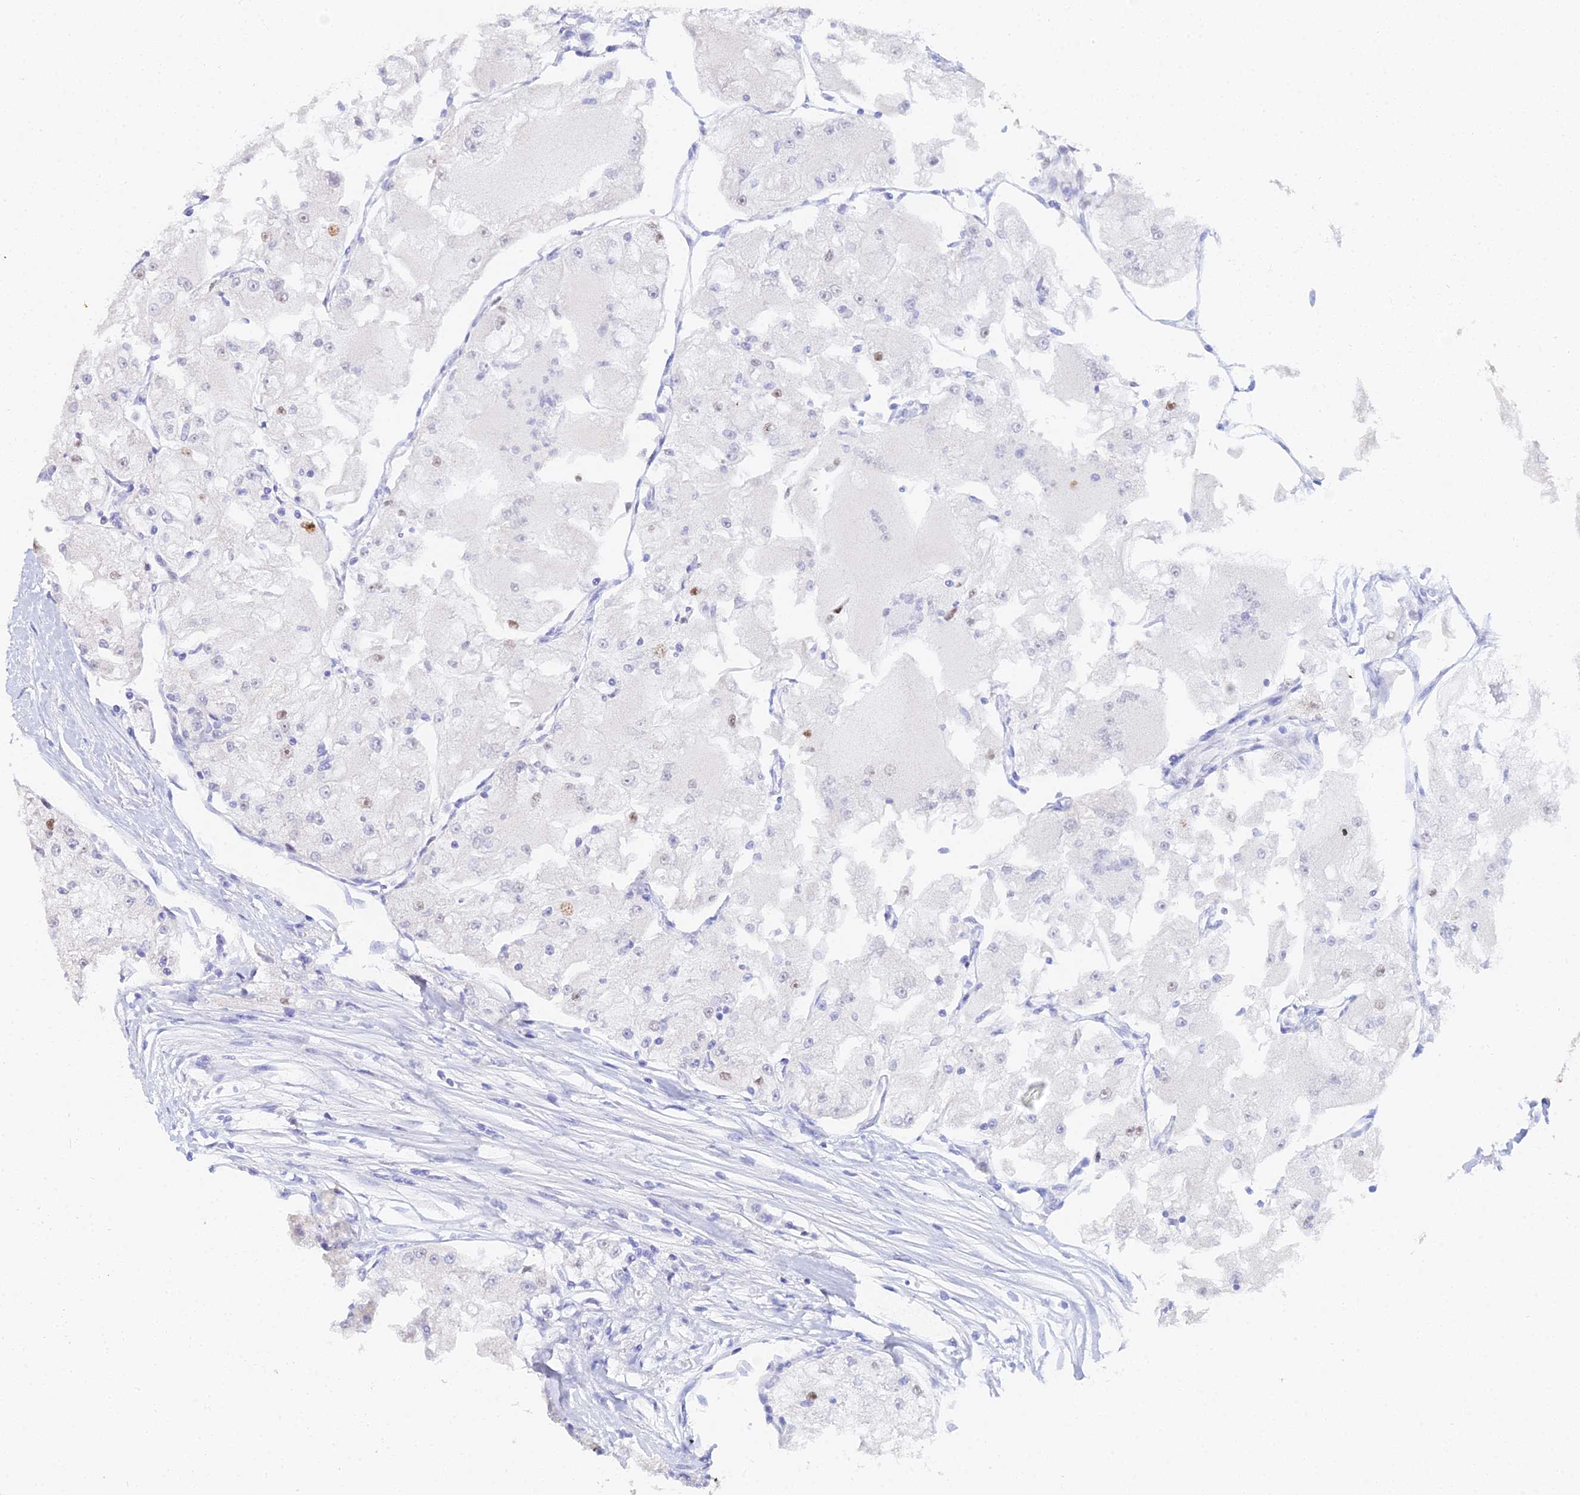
{"staining": {"intensity": "negative", "quantity": "none", "location": "none"}, "tissue": "renal cancer", "cell_type": "Tumor cells", "image_type": "cancer", "snomed": [{"axis": "morphology", "description": "Adenocarcinoma, NOS"}, {"axis": "topography", "description": "Kidney"}], "caption": "Tumor cells show no significant protein expression in renal adenocarcinoma.", "gene": "MCM2", "patient": {"sex": "female", "age": 72}}